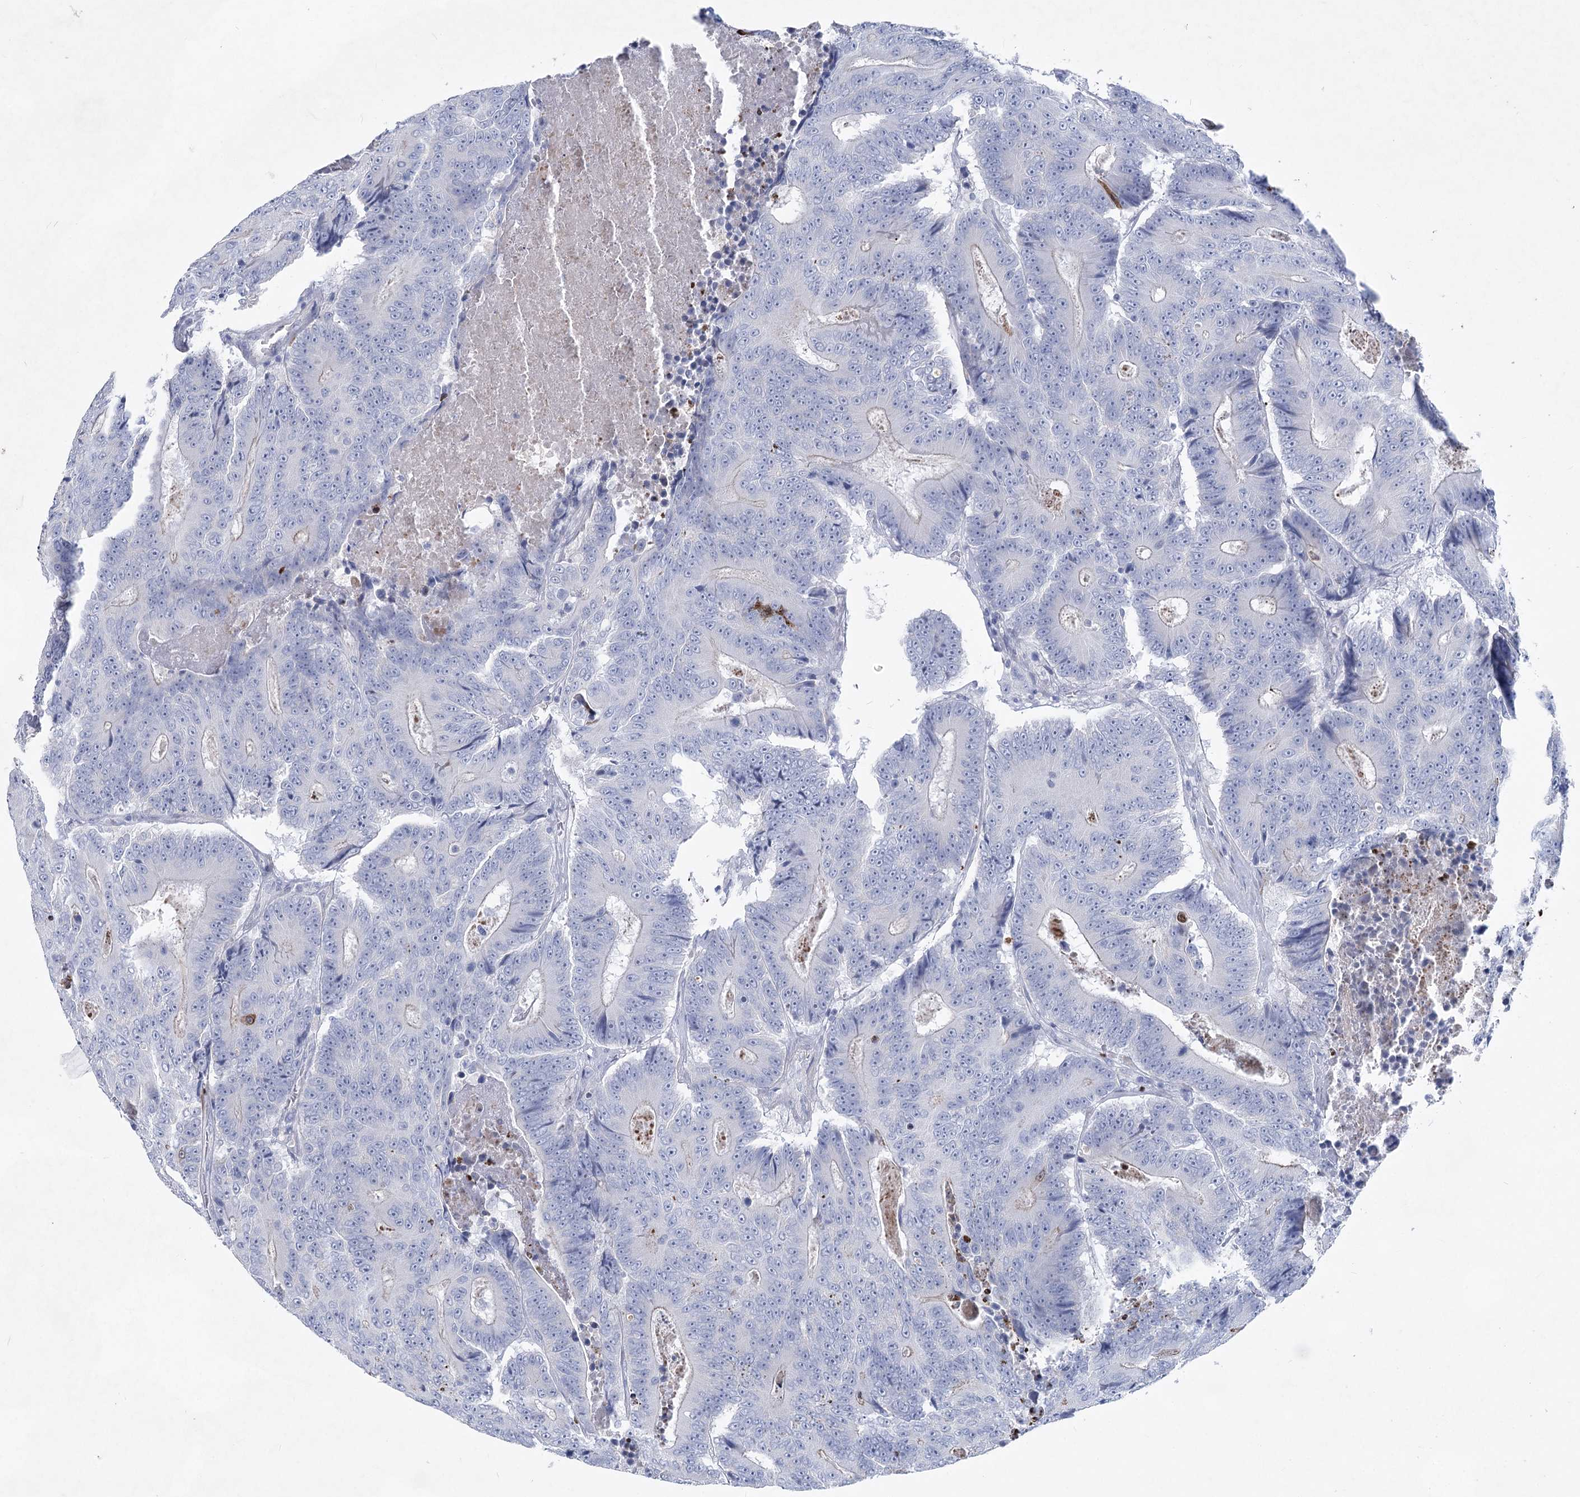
{"staining": {"intensity": "negative", "quantity": "none", "location": "none"}, "tissue": "colorectal cancer", "cell_type": "Tumor cells", "image_type": "cancer", "snomed": [{"axis": "morphology", "description": "Adenocarcinoma, NOS"}, {"axis": "topography", "description": "Colon"}], "caption": "Human colorectal cancer stained for a protein using IHC shows no expression in tumor cells.", "gene": "WDR74", "patient": {"sex": "male", "age": 83}}